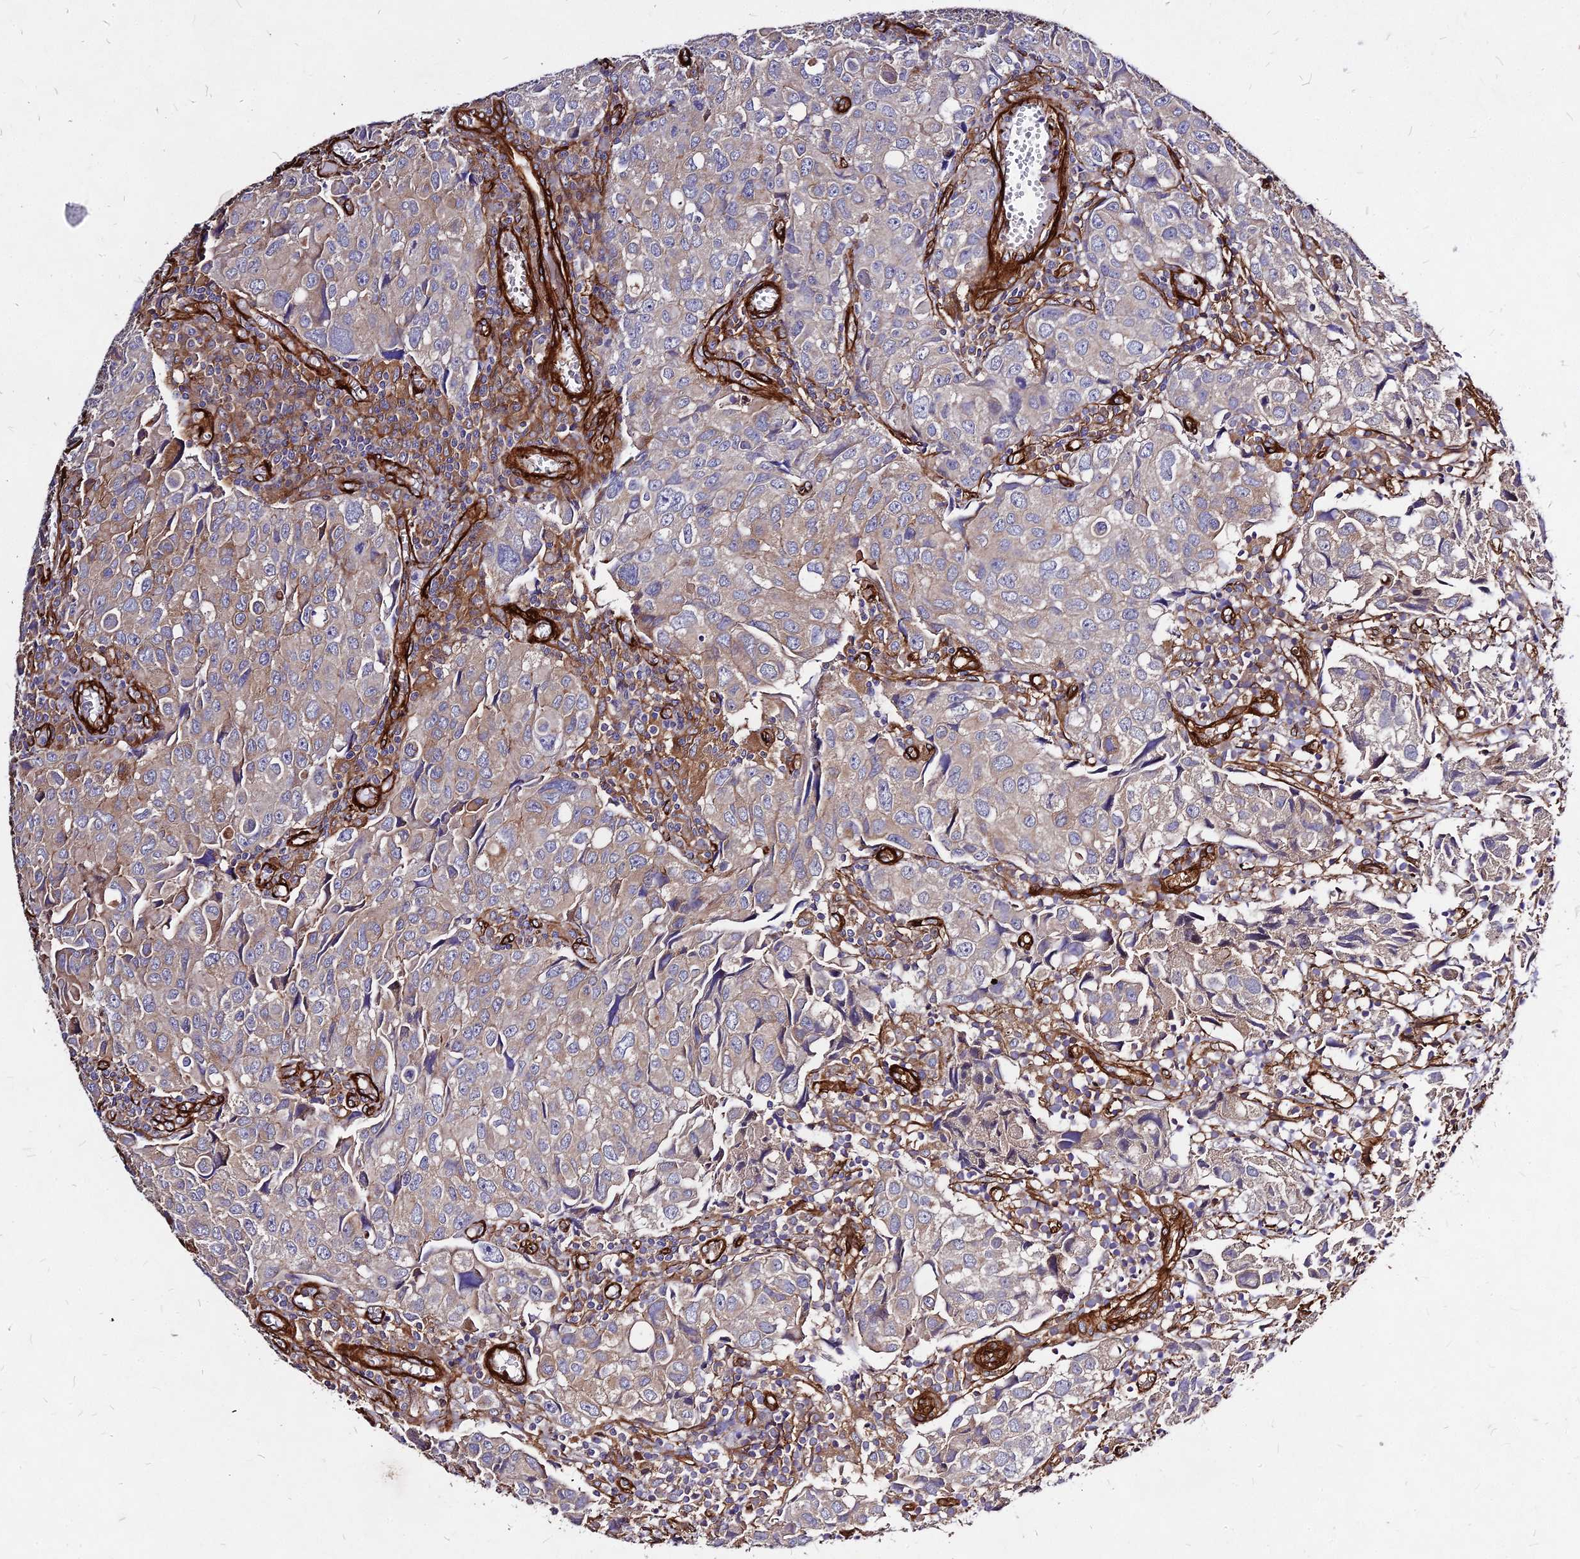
{"staining": {"intensity": "weak", "quantity": ">75%", "location": "cytoplasmic/membranous"}, "tissue": "urothelial cancer", "cell_type": "Tumor cells", "image_type": "cancer", "snomed": [{"axis": "morphology", "description": "Urothelial carcinoma, High grade"}, {"axis": "topography", "description": "Urinary bladder"}], "caption": "Immunohistochemistry histopathology image of human urothelial carcinoma (high-grade) stained for a protein (brown), which displays low levels of weak cytoplasmic/membranous expression in approximately >75% of tumor cells.", "gene": "EFCC1", "patient": {"sex": "female", "age": 75}}